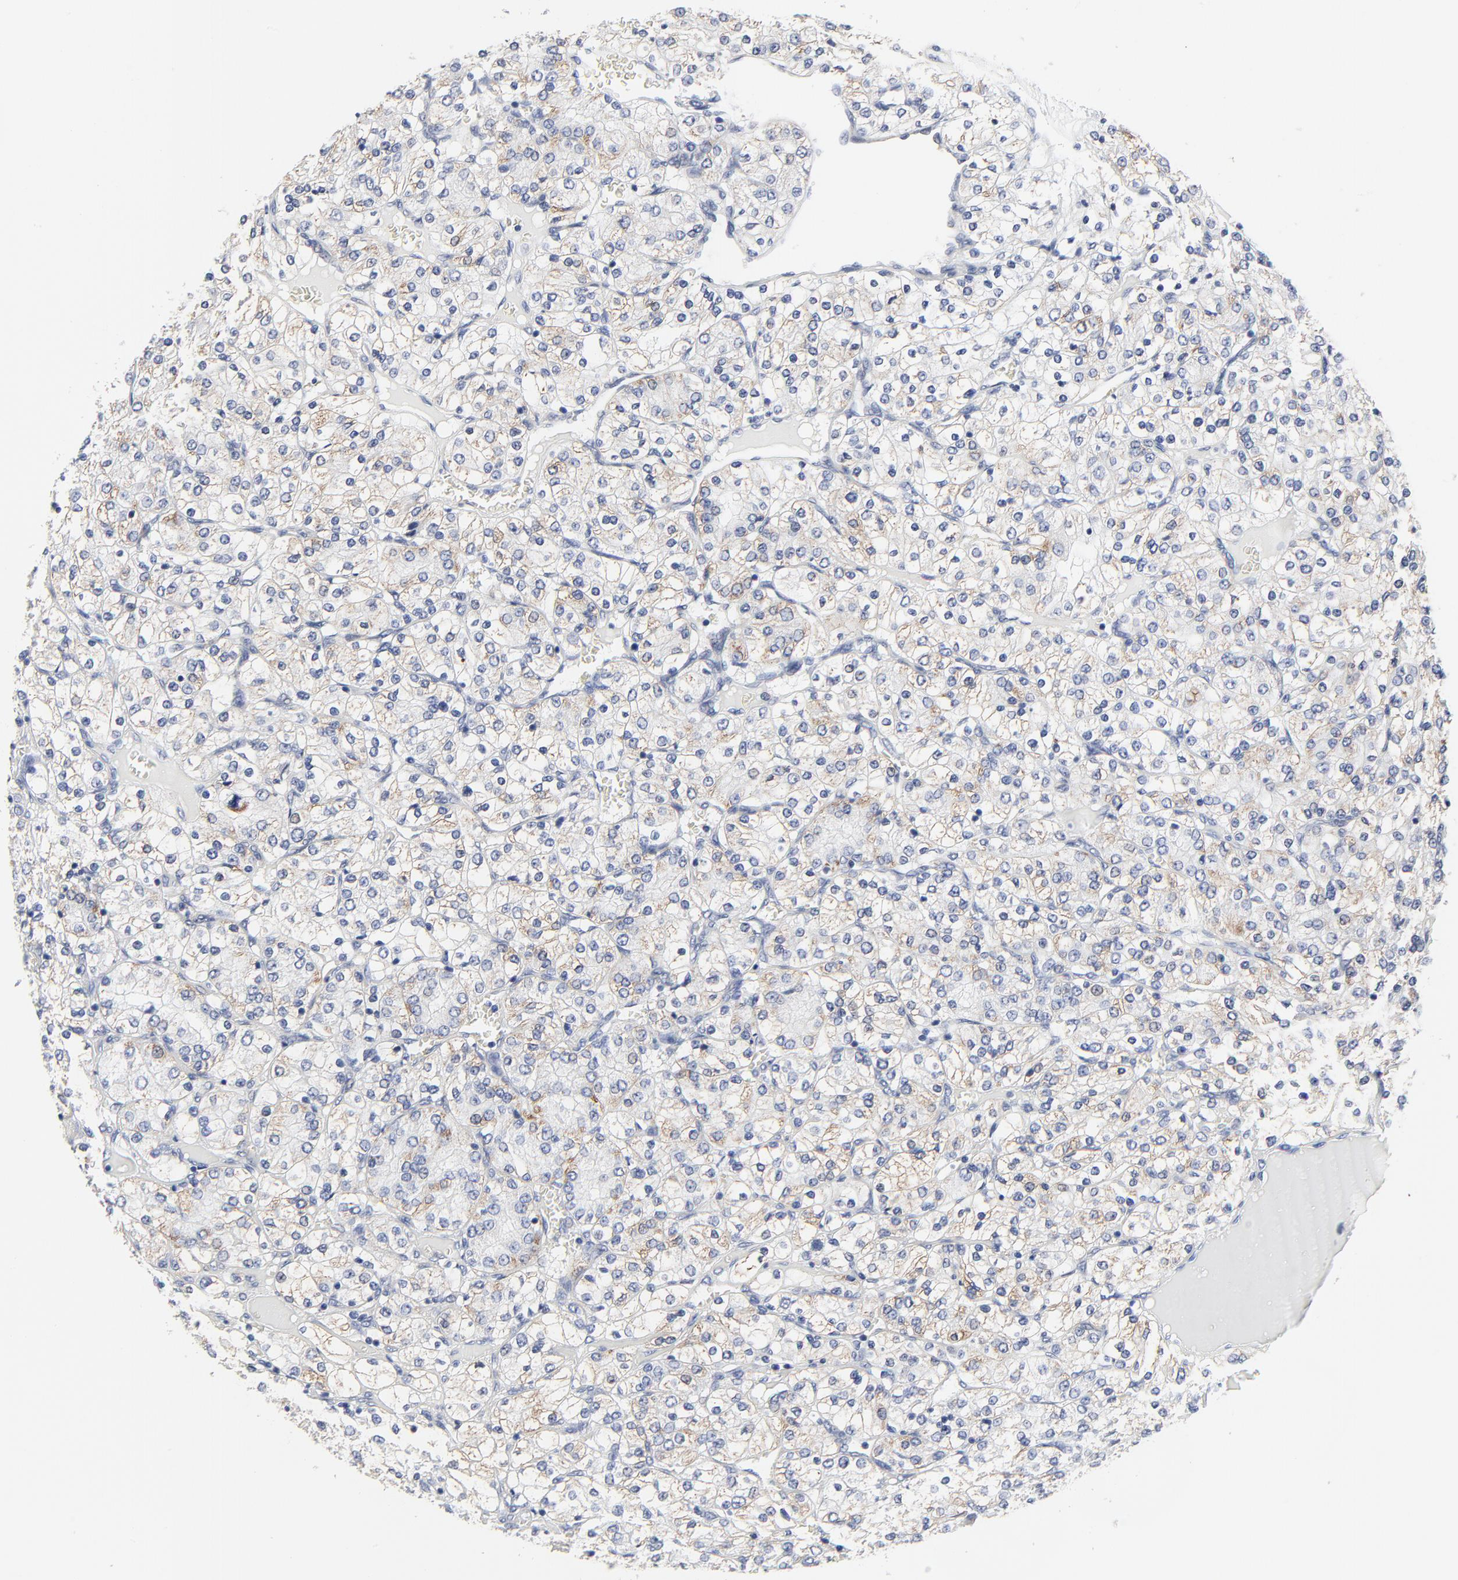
{"staining": {"intensity": "weak", "quantity": ">75%", "location": "cytoplasmic/membranous"}, "tissue": "renal cancer", "cell_type": "Tumor cells", "image_type": "cancer", "snomed": [{"axis": "morphology", "description": "Adenocarcinoma, NOS"}, {"axis": "topography", "description": "Kidney"}], "caption": "IHC of human adenocarcinoma (renal) shows low levels of weak cytoplasmic/membranous expression in approximately >75% of tumor cells.", "gene": "DHRSX", "patient": {"sex": "female", "age": 62}}